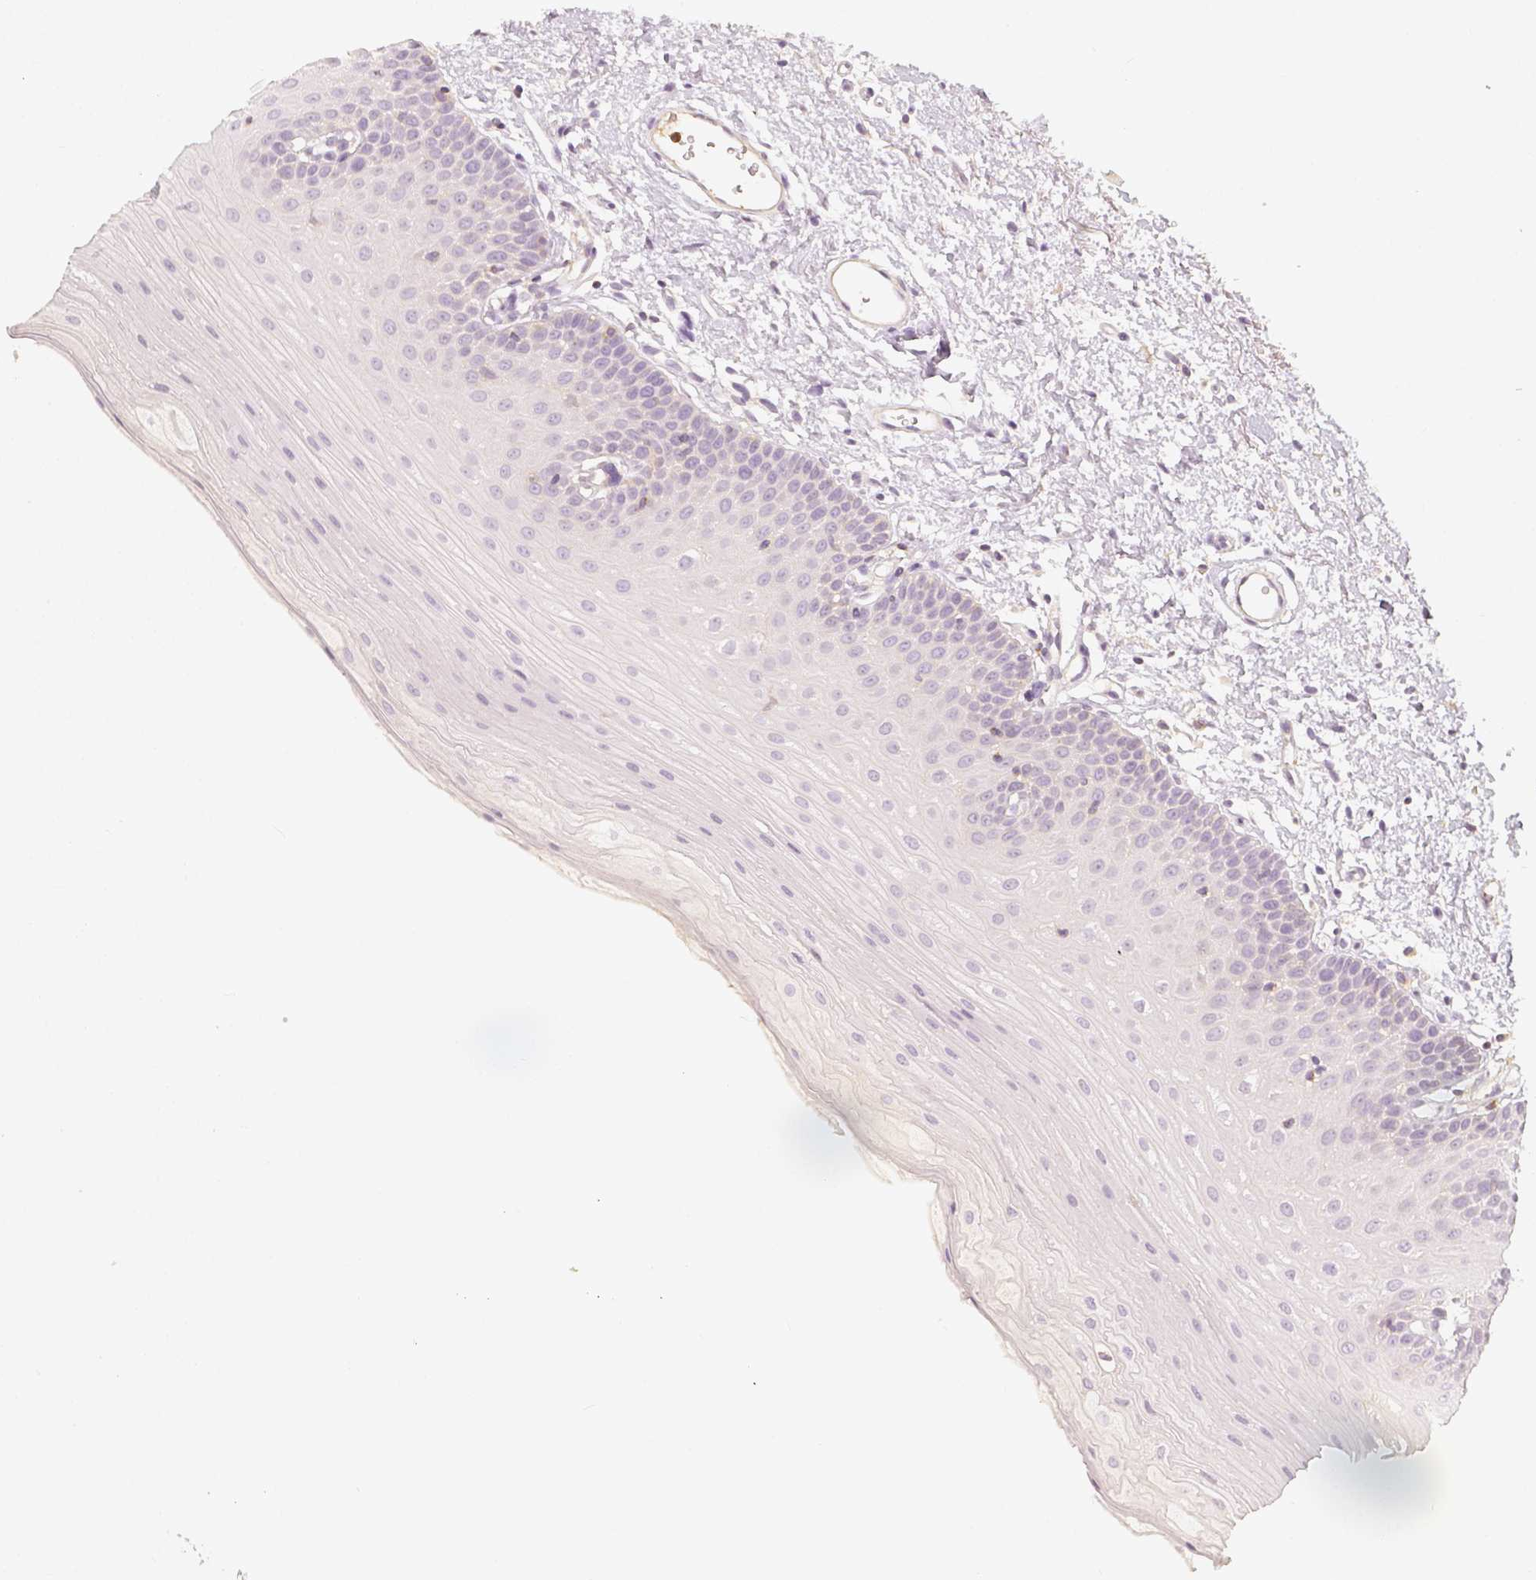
{"staining": {"intensity": "negative", "quantity": "none", "location": "none"}, "tissue": "oral mucosa", "cell_type": "Squamous epithelial cells", "image_type": "normal", "snomed": [{"axis": "morphology", "description": "Normal tissue, NOS"}, {"axis": "morphology", "description": "Adenocarcinoma, NOS"}, {"axis": "topography", "description": "Oral tissue"}, {"axis": "topography", "description": "Head-Neck"}], "caption": "Squamous epithelial cells show no significant staining in normal oral mucosa. (Brightfield microscopy of DAB immunohistochemistry (IHC) at high magnification).", "gene": "PTPRJ", "patient": {"sex": "female", "age": 57}}